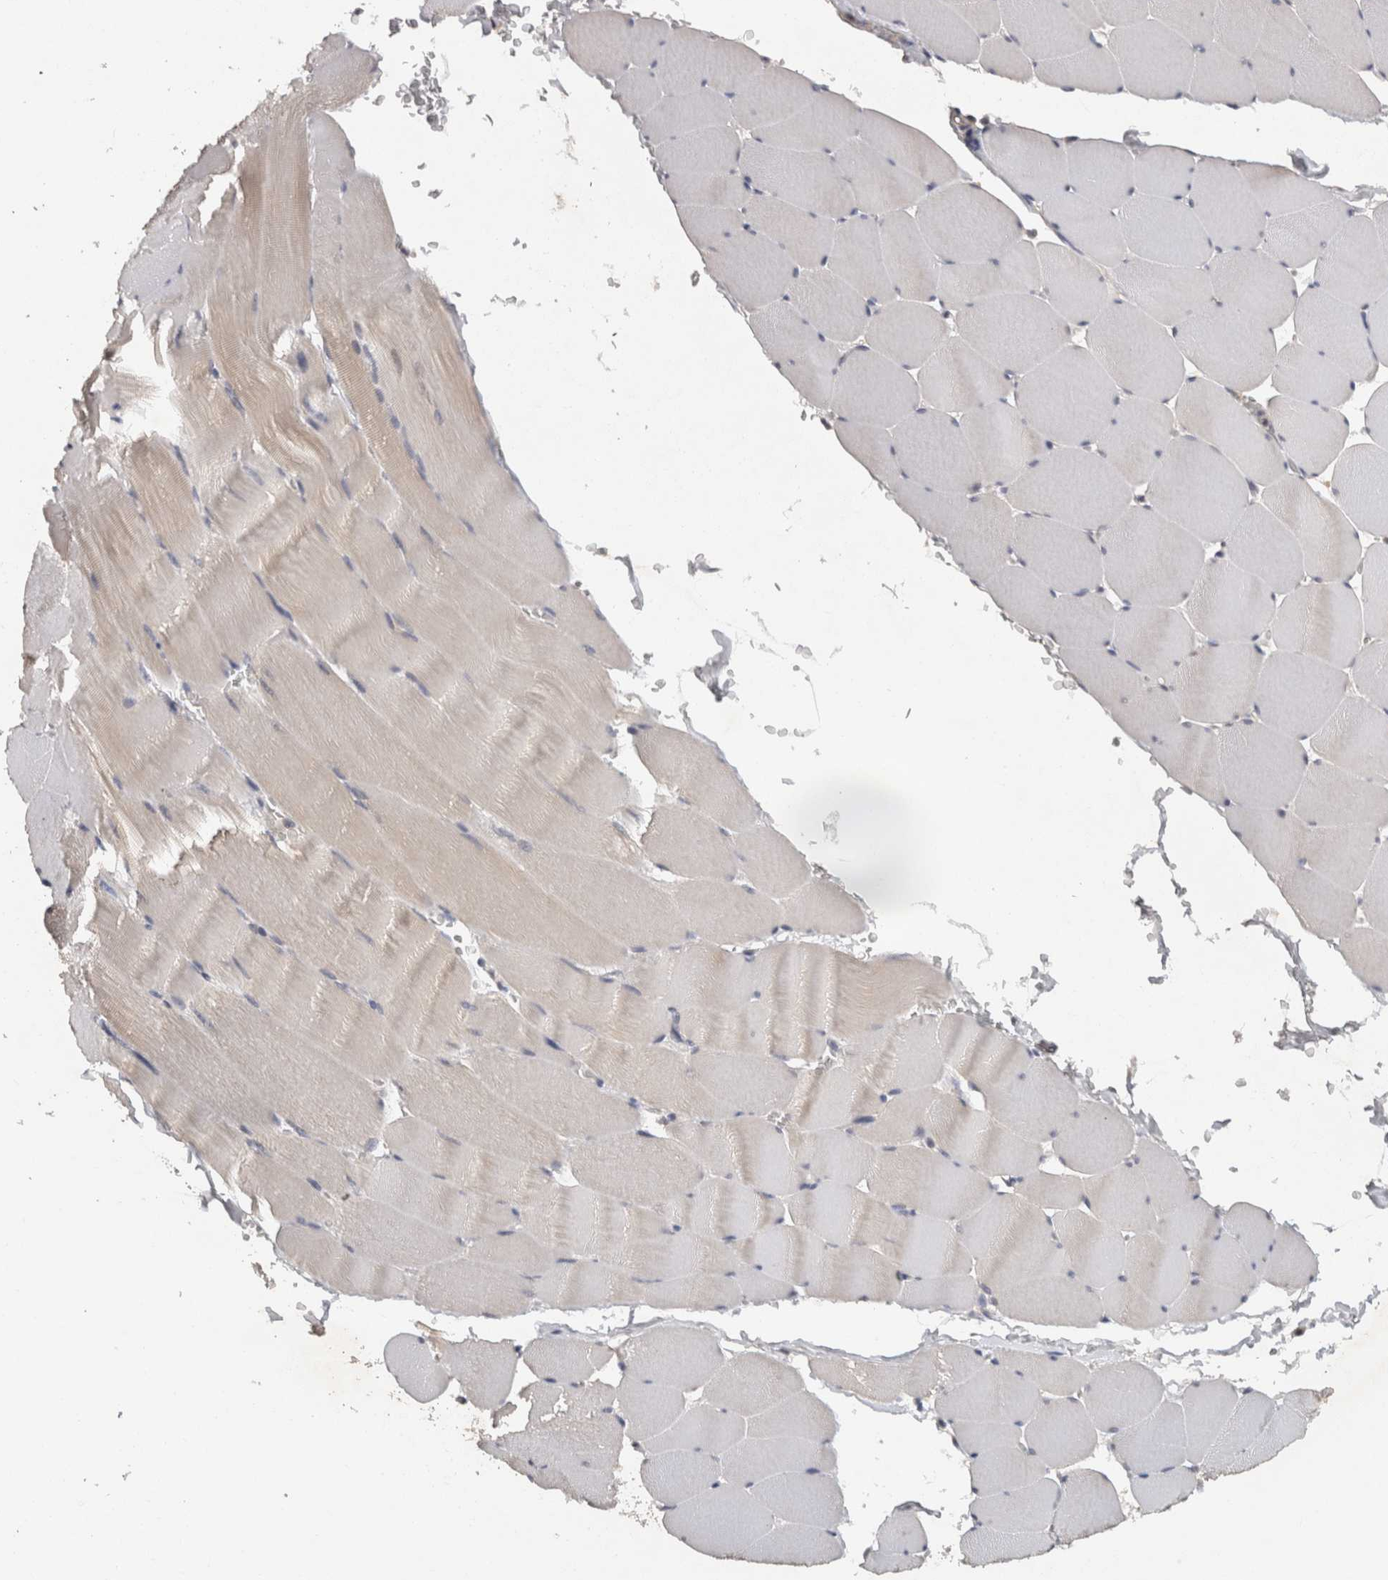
{"staining": {"intensity": "negative", "quantity": "none", "location": "none"}, "tissue": "skeletal muscle", "cell_type": "Myocytes", "image_type": "normal", "snomed": [{"axis": "morphology", "description": "Normal tissue, NOS"}, {"axis": "topography", "description": "Skeletal muscle"}], "caption": "The immunohistochemistry (IHC) photomicrograph has no significant expression in myocytes of skeletal muscle. (DAB IHC, high magnification).", "gene": "ACAT2", "patient": {"sex": "male", "age": 62}}